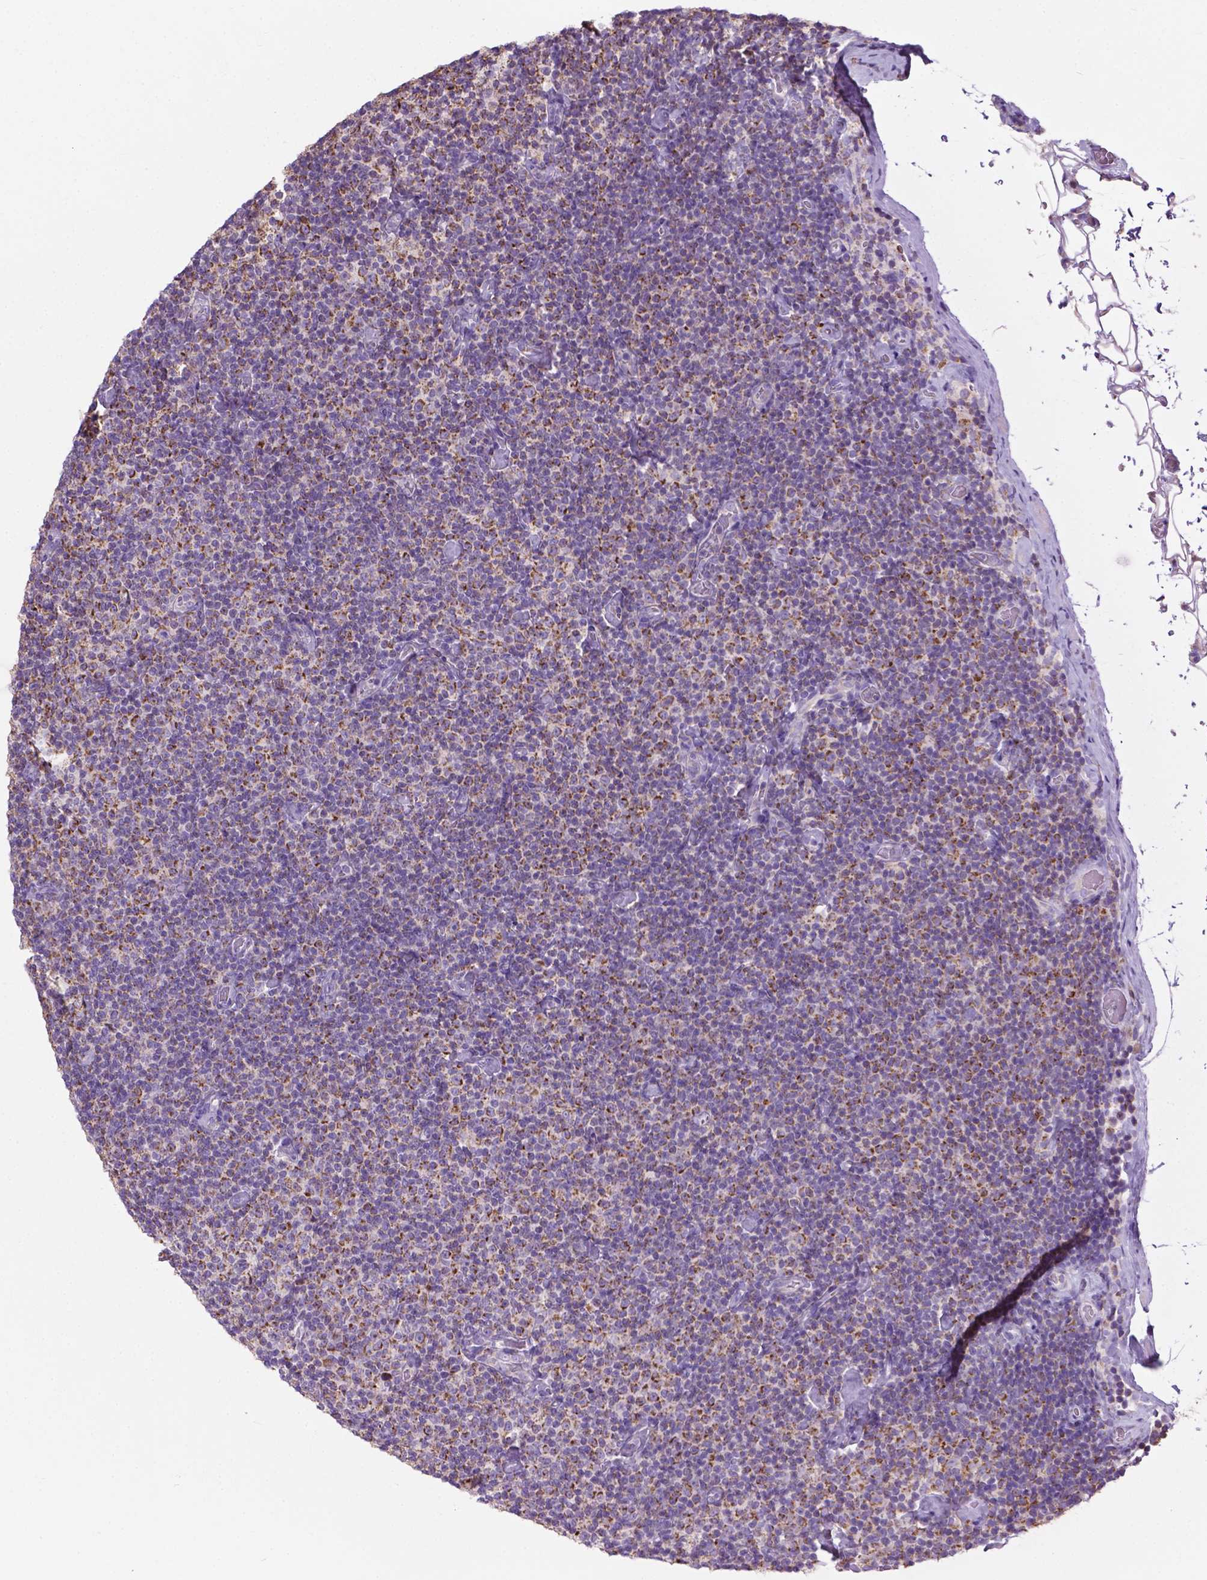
{"staining": {"intensity": "moderate", "quantity": "25%-75%", "location": "cytoplasmic/membranous"}, "tissue": "lymphoma", "cell_type": "Tumor cells", "image_type": "cancer", "snomed": [{"axis": "morphology", "description": "Malignant lymphoma, non-Hodgkin's type, Low grade"}, {"axis": "topography", "description": "Lymph node"}], "caption": "This is a photomicrograph of immunohistochemistry staining of low-grade malignant lymphoma, non-Hodgkin's type, which shows moderate staining in the cytoplasmic/membranous of tumor cells.", "gene": "VDAC1", "patient": {"sex": "male", "age": 81}}